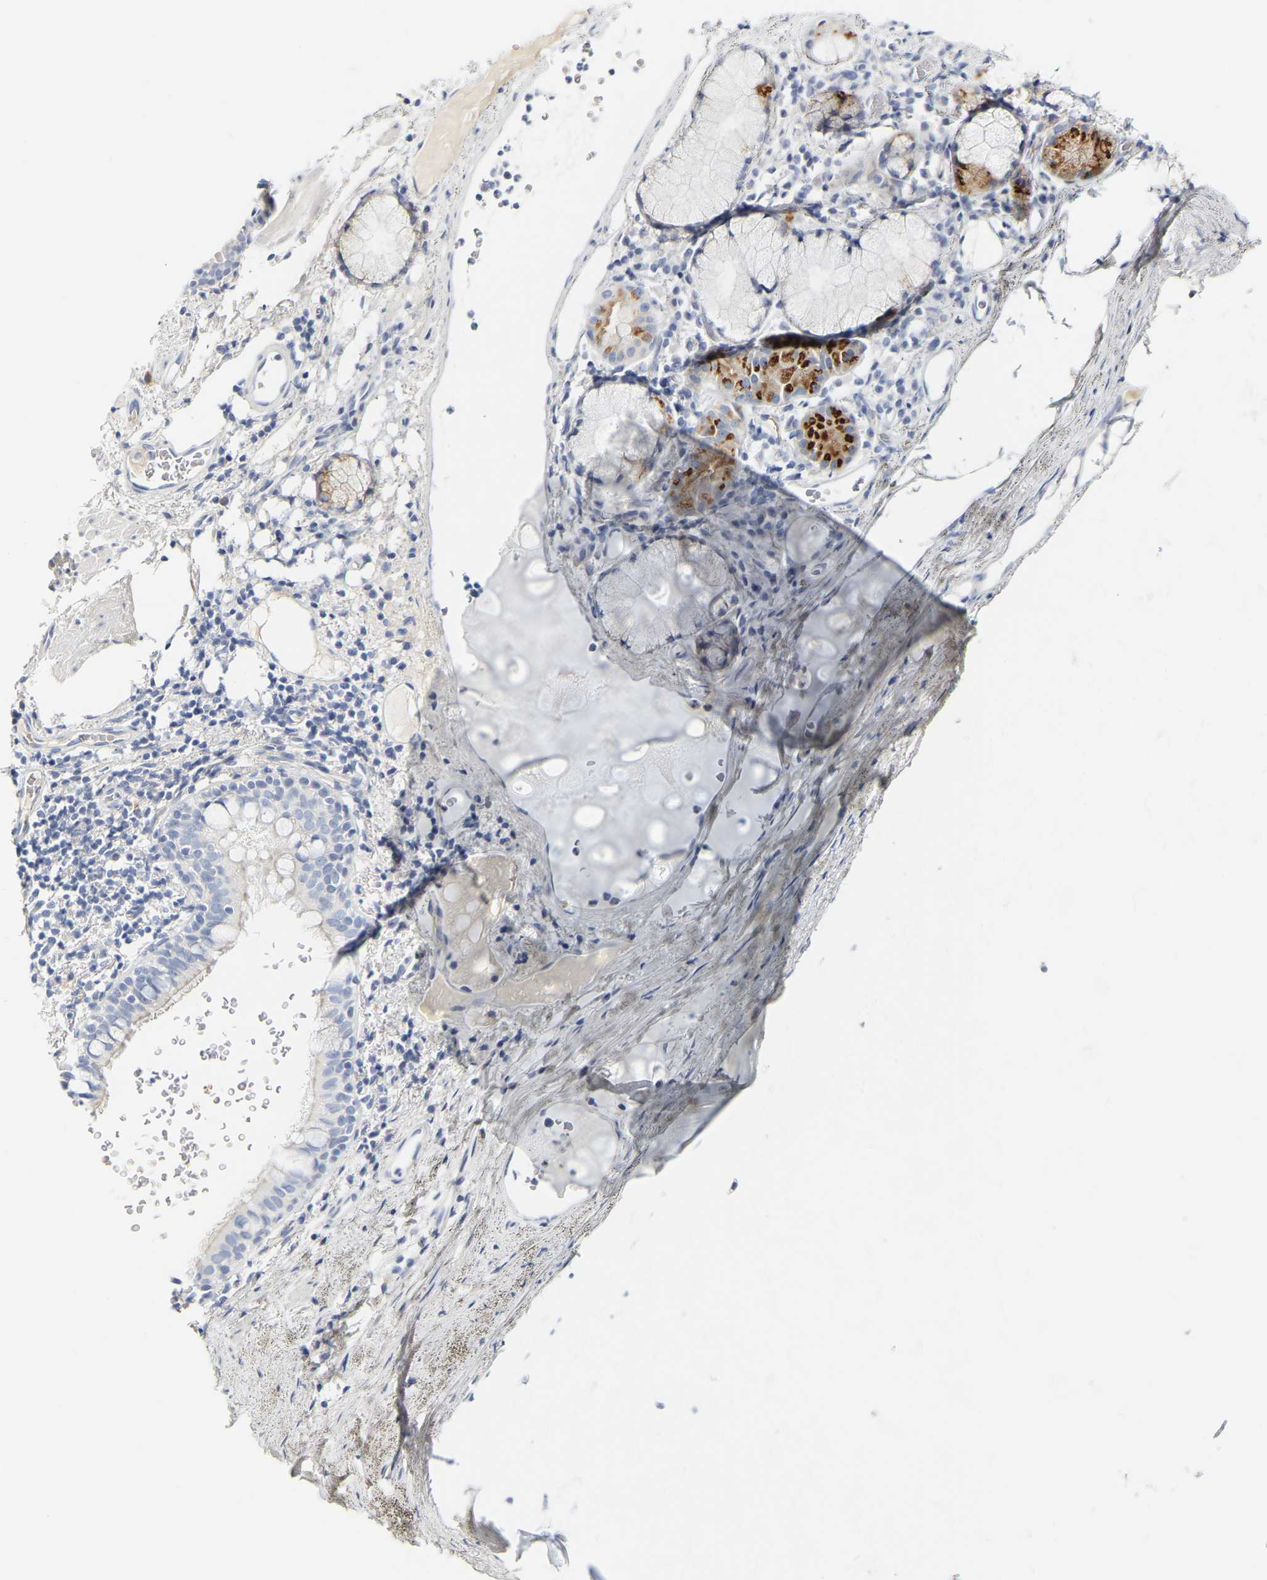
{"staining": {"intensity": "negative", "quantity": "none", "location": "none"}, "tissue": "bronchus", "cell_type": "Respiratory epithelial cells", "image_type": "normal", "snomed": [{"axis": "morphology", "description": "Normal tissue, NOS"}, {"axis": "morphology", "description": "Inflammation, NOS"}, {"axis": "topography", "description": "Cartilage tissue"}, {"axis": "topography", "description": "Bronchus"}], "caption": "Photomicrograph shows no significant protein expression in respiratory epithelial cells of normal bronchus.", "gene": "GNAS", "patient": {"sex": "male", "age": 77}}